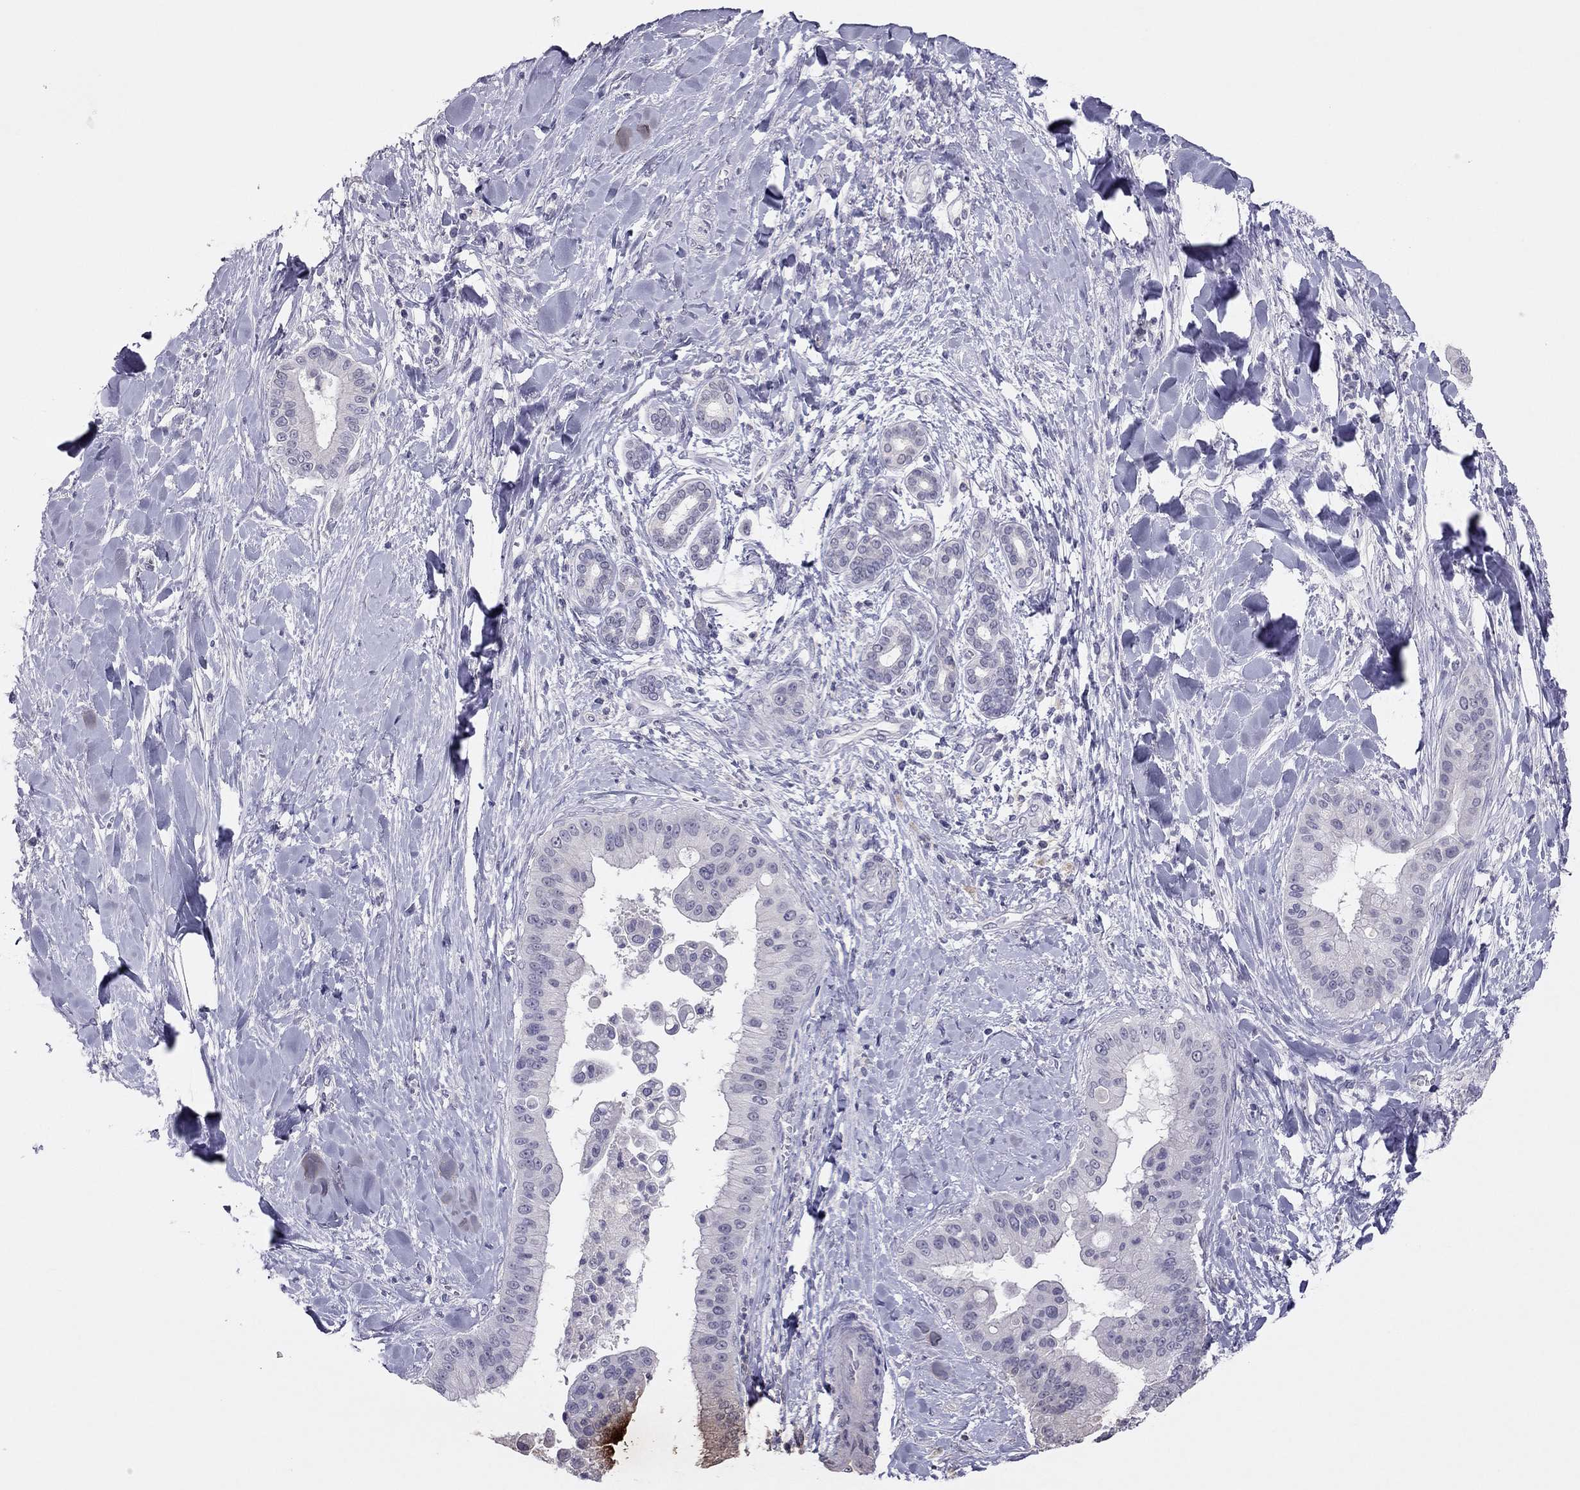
{"staining": {"intensity": "negative", "quantity": "none", "location": "none"}, "tissue": "liver cancer", "cell_type": "Tumor cells", "image_type": "cancer", "snomed": [{"axis": "morphology", "description": "Cholangiocarcinoma"}, {"axis": "topography", "description": "Liver"}], "caption": "Tumor cells show no significant positivity in cholangiocarcinoma (liver).", "gene": "ADORA2A", "patient": {"sex": "female", "age": 54}}